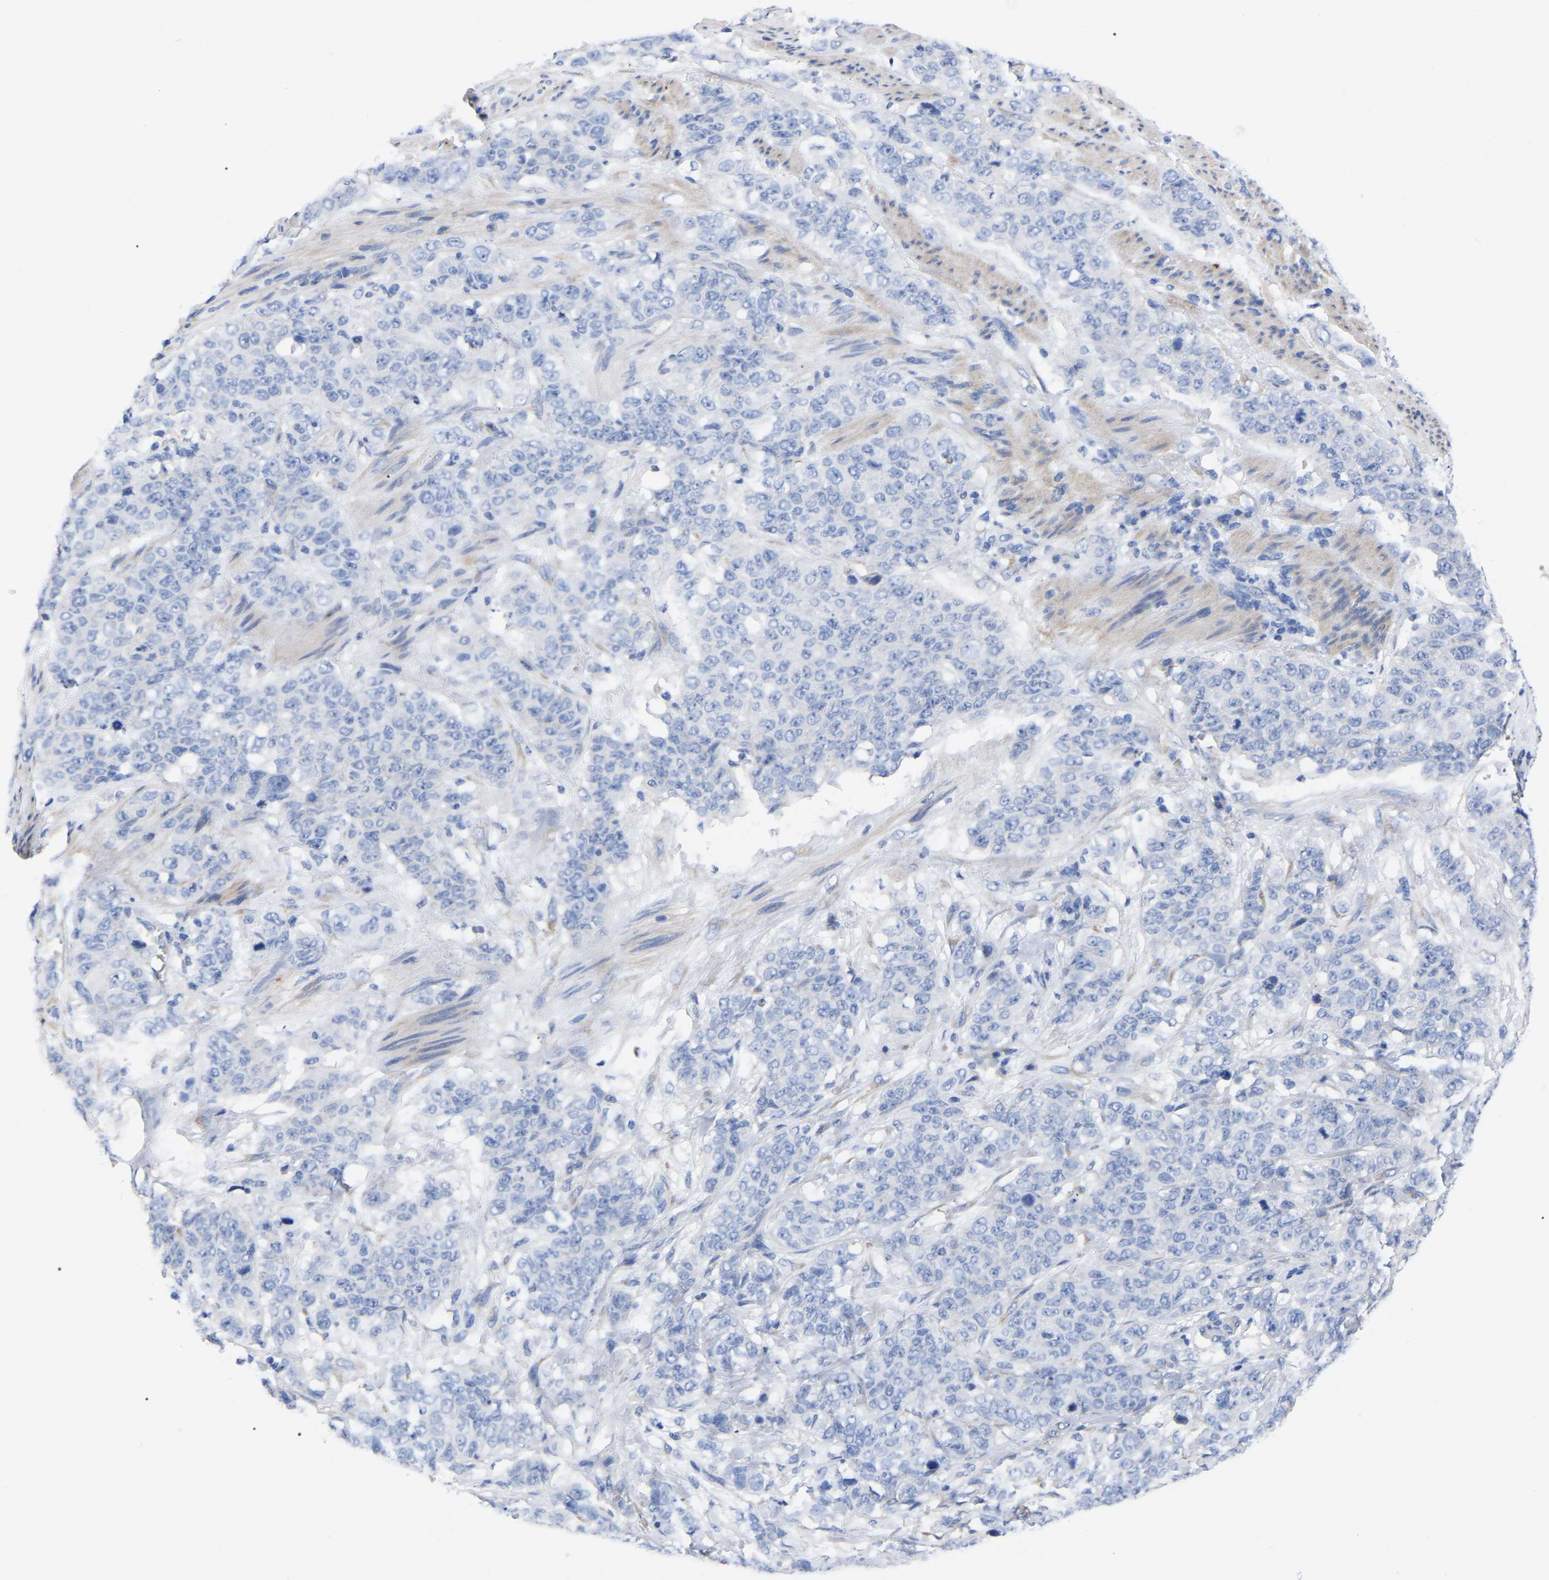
{"staining": {"intensity": "negative", "quantity": "none", "location": "none"}, "tissue": "stomach cancer", "cell_type": "Tumor cells", "image_type": "cancer", "snomed": [{"axis": "morphology", "description": "Adenocarcinoma, NOS"}, {"axis": "topography", "description": "Stomach"}], "caption": "Tumor cells show no significant protein staining in adenocarcinoma (stomach).", "gene": "GDF3", "patient": {"sex": "male", "age": 48}}